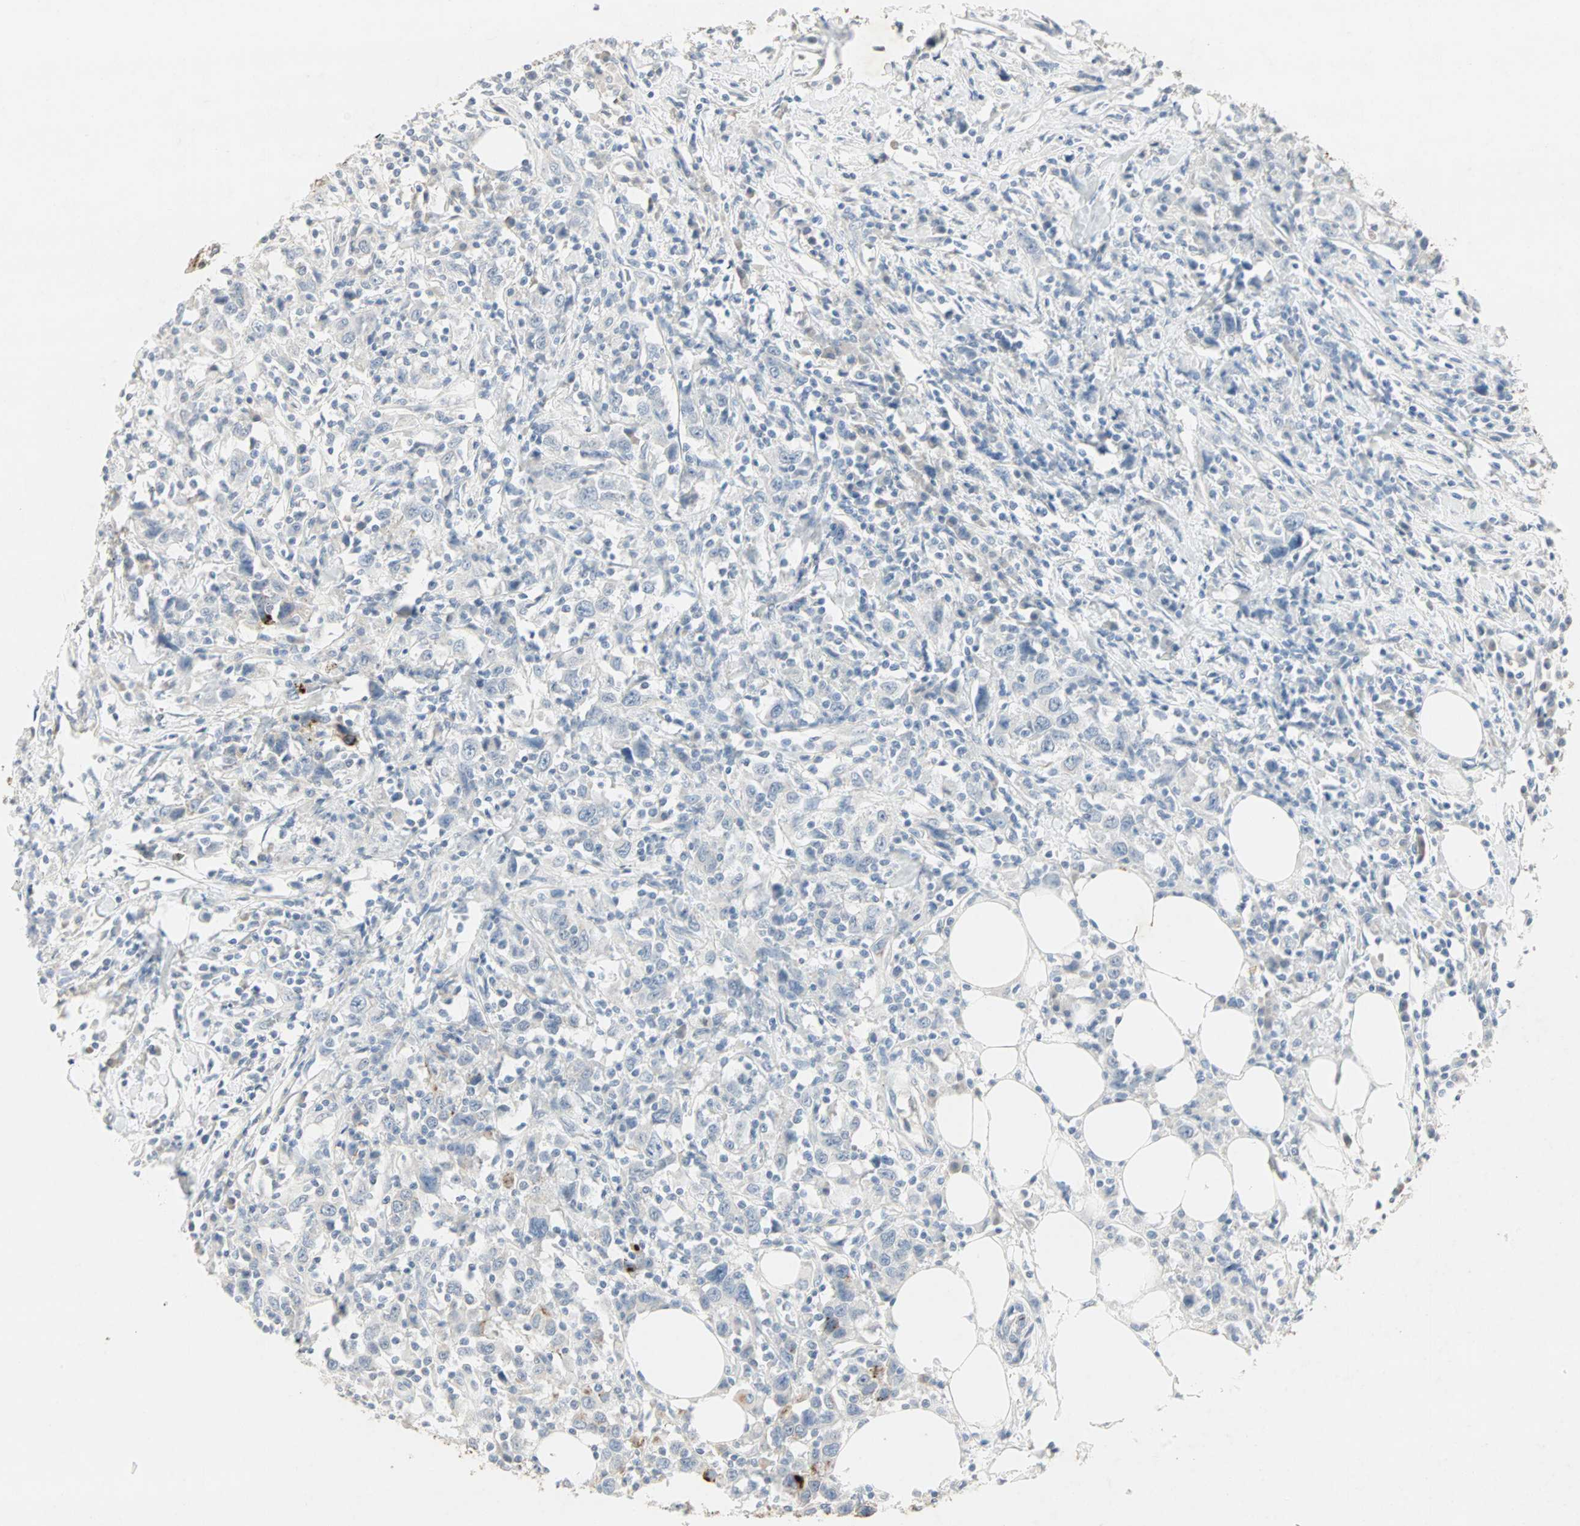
{"staining": {"intensity": "strong", "quantity": "25%-75%", "location": "cytoplasmic/membranous"}, "tissue": "urothelial cancer", "cell_type": "Tumor cells", "image_type": "cancer", "snomed": [{"axis": "morphology", "description": "Urothelial carcinoma, High grade"}, {"axis": "topography", "description": "Urinary bladder"}], "caption": "Approximately 25%-75% of tumor cells in urothelial cancer reveal strong cytoplasmic/membranous protein positivity as visualized by brown immunohistochemical staining.", "gene": "CEACAM6", "patient": {"sex": "male", "age": 61}}